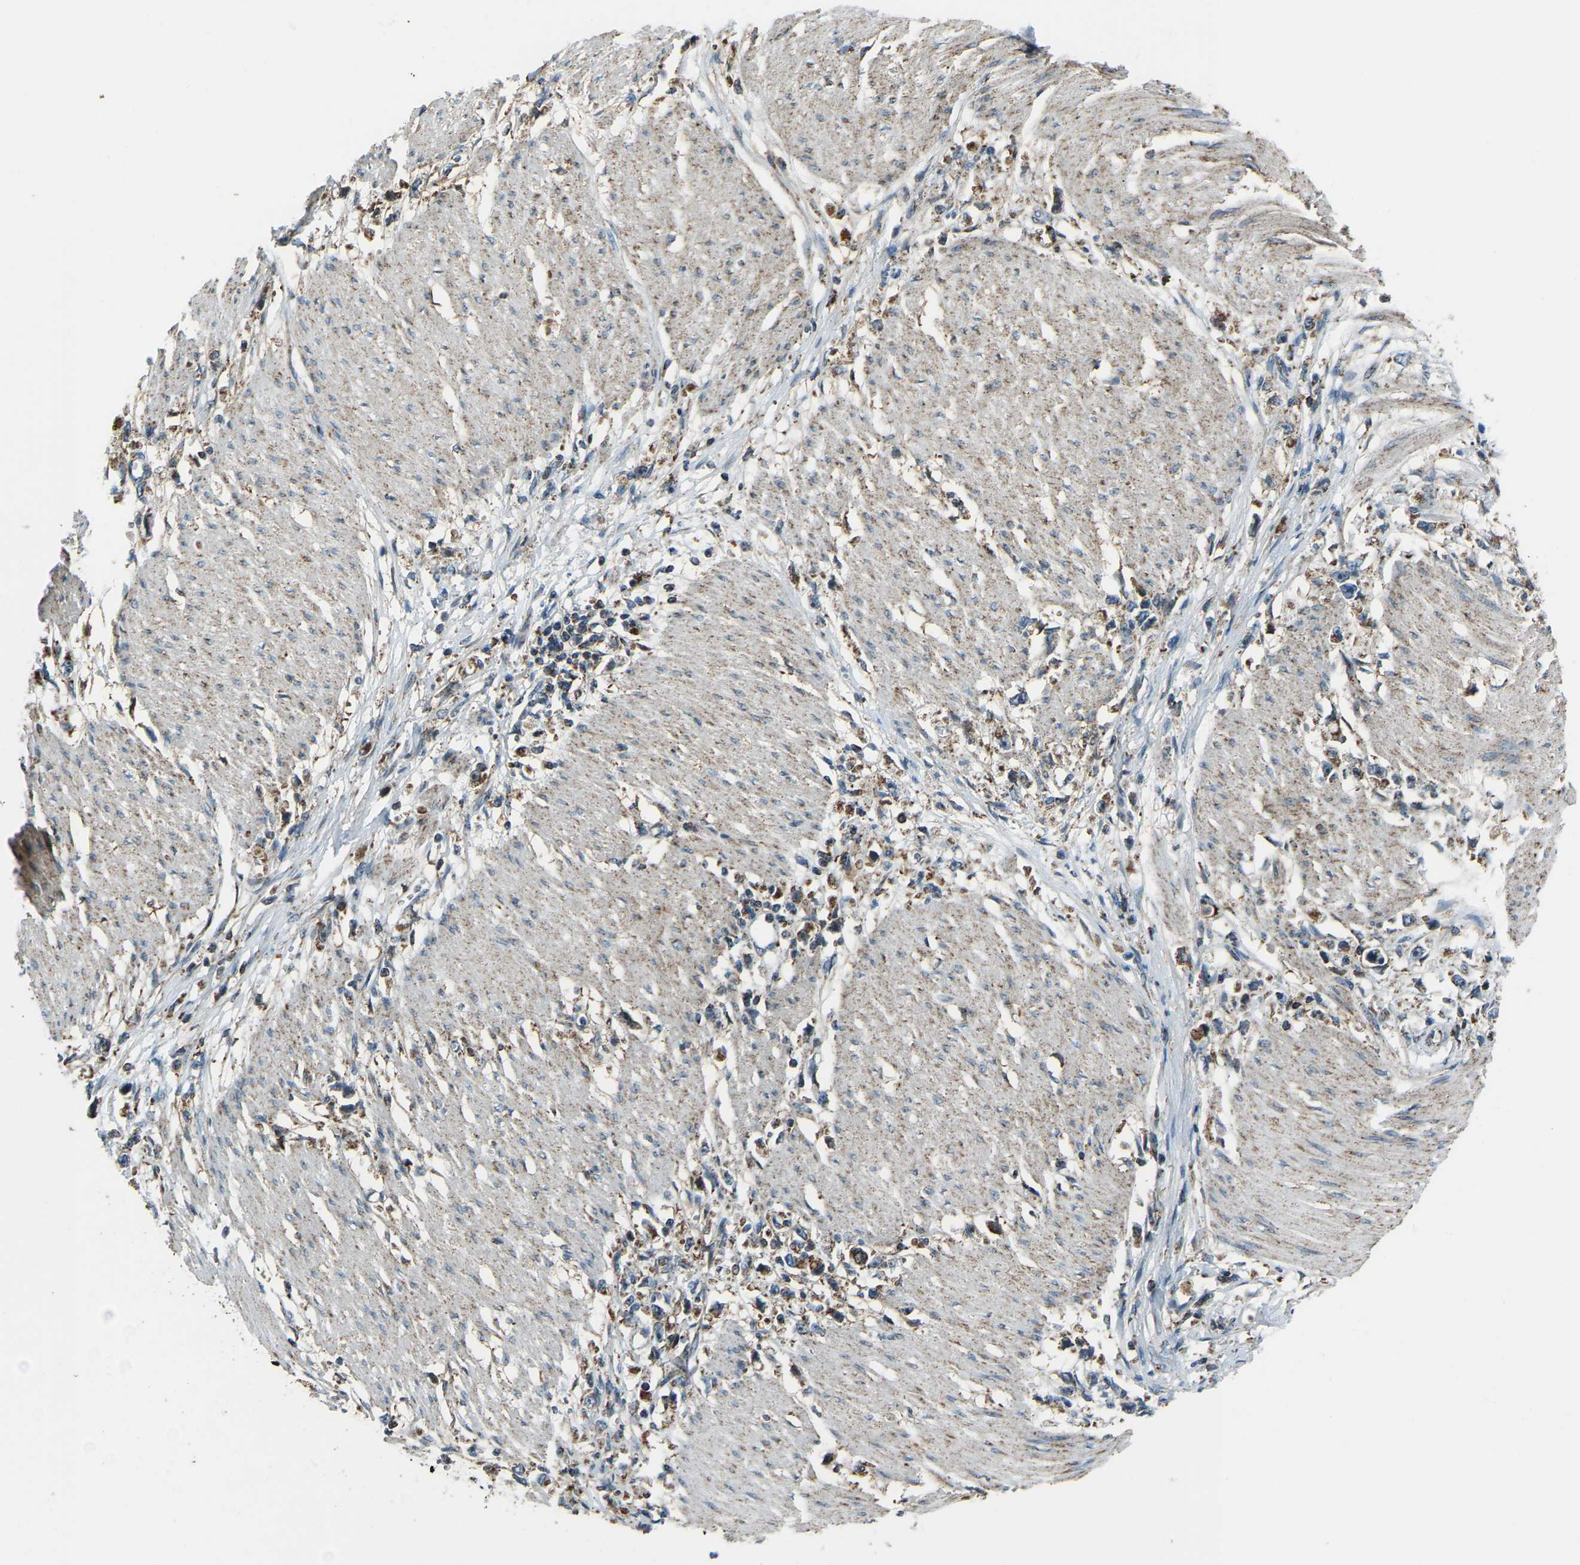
{"staining": {"intensity": "moderate", "quantity": ">75%", "location": "cytoplasmic/membranous"}, "tissue": "stomach cancer", "cell_type": "Tumor cells", "image_type": "cancer", "snomed": [{"axis": "morphology", "description": "Adenocarcinoma, NOS"}, {"axis": "topography", "description": "Stomach"}], "caption": "IHC staining of adenocarcinoma (stomach), which reveals medium levels of moderate cytoplasmic/membranous positivity in approximately >75% of tumor cells indicating moderate cytoplasmic/membranous protein expression. The staining was performed using DAB (brown) for protein detection and nuclei were counterstained in hematoxylin (blue).", "gene": "RBM33", "patient": {"sex": "female", "age": 59}}